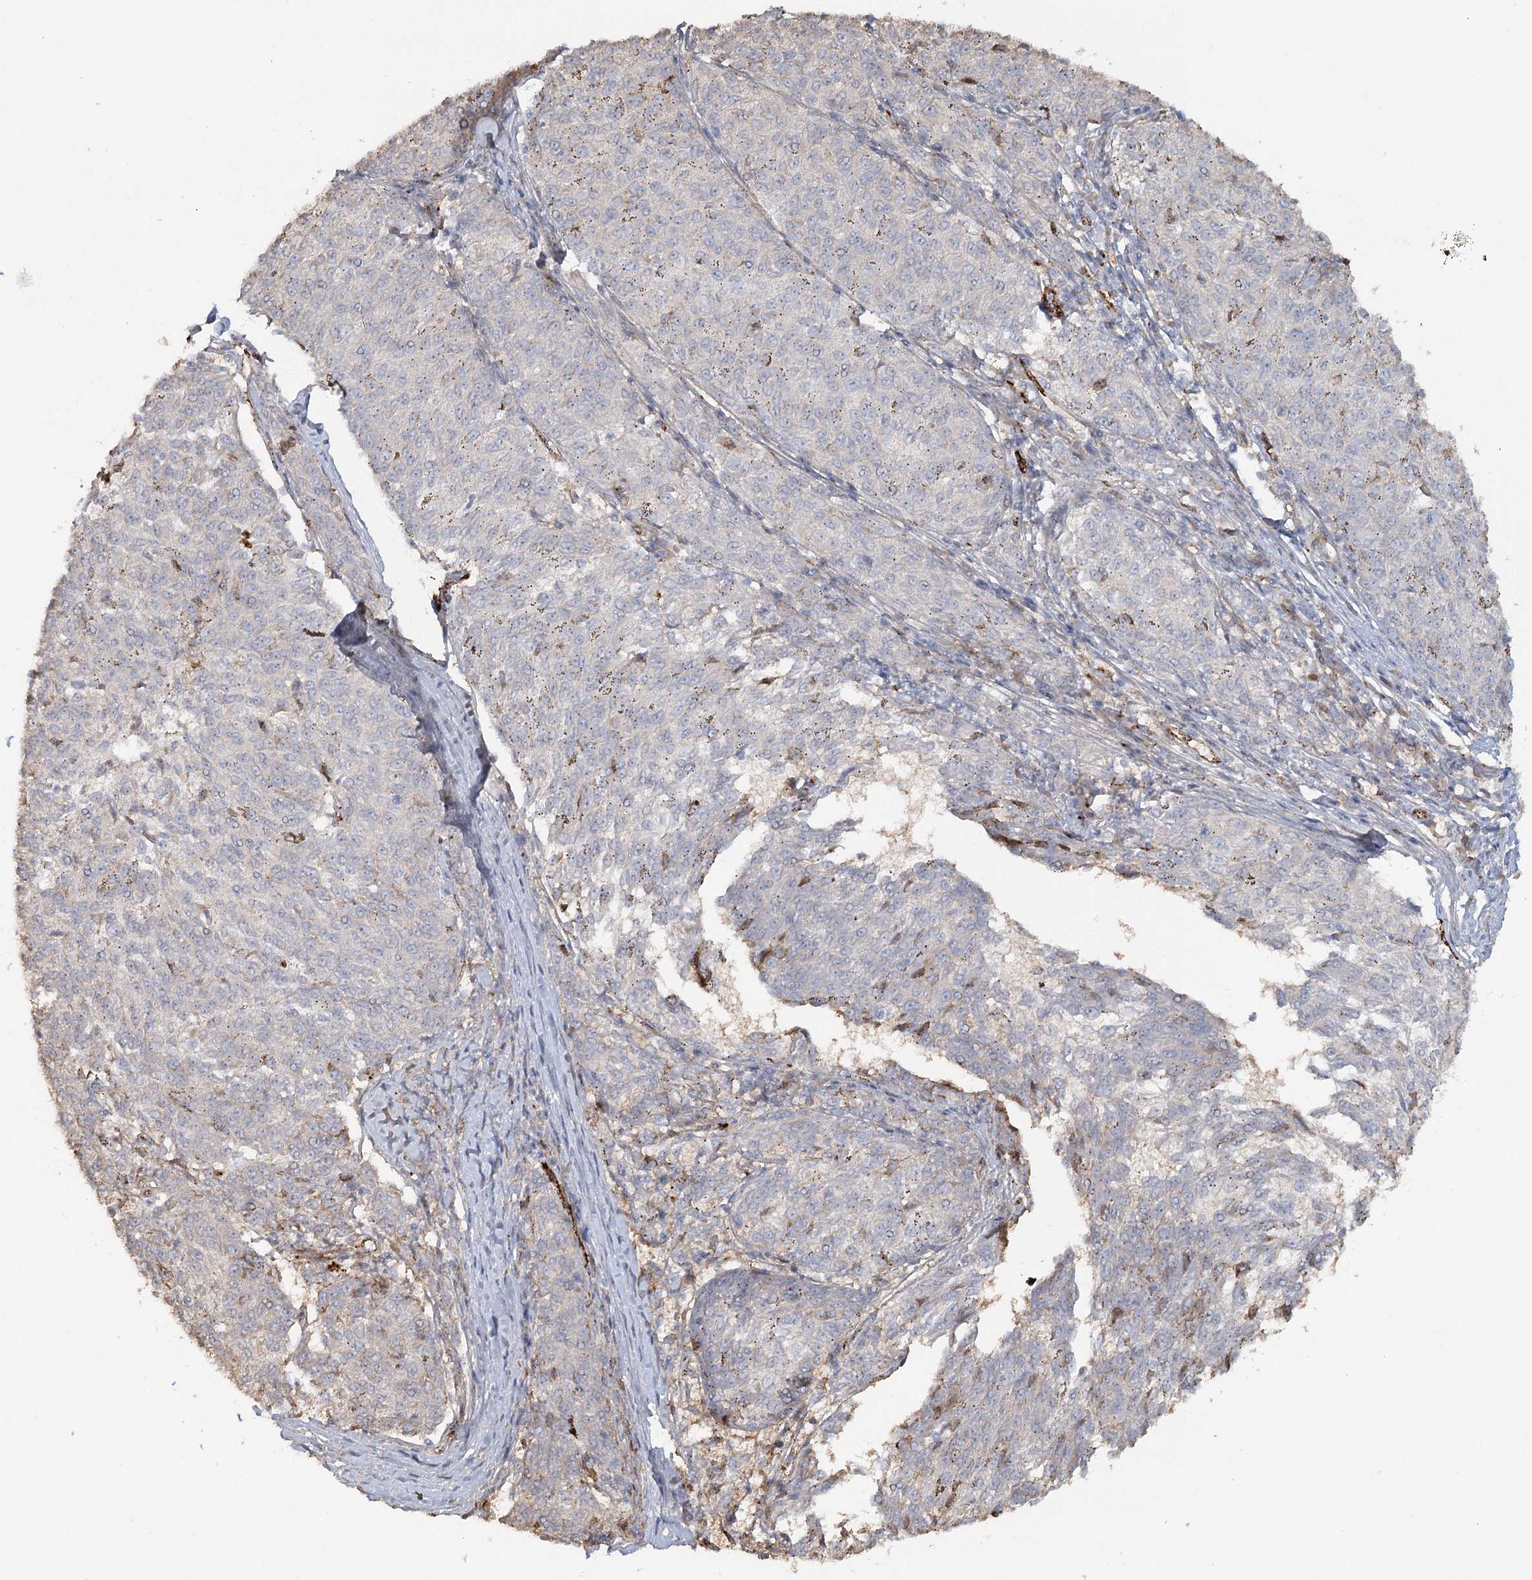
{"staining": {"intensity": "negative", "quantity": "none", "location": "none"}, "tissue": "melanoma", "cell_type": "Tumor cells", "image_type": "cancer", "snomed": [{"axis": "morphology", "description": "Malignant melanoma, NOS"}, {"axis": "topography", "description": "Skin"}], "caption": "An immunohistochemistry histopathology image of malignant melanoma is shown. There is no staining in tumor cells of malignant melanoma. (IHC, brightfield microscopy, high magnification).", "gene": "KBTBD4", "patient": {"sex": "female", "age": 72}}